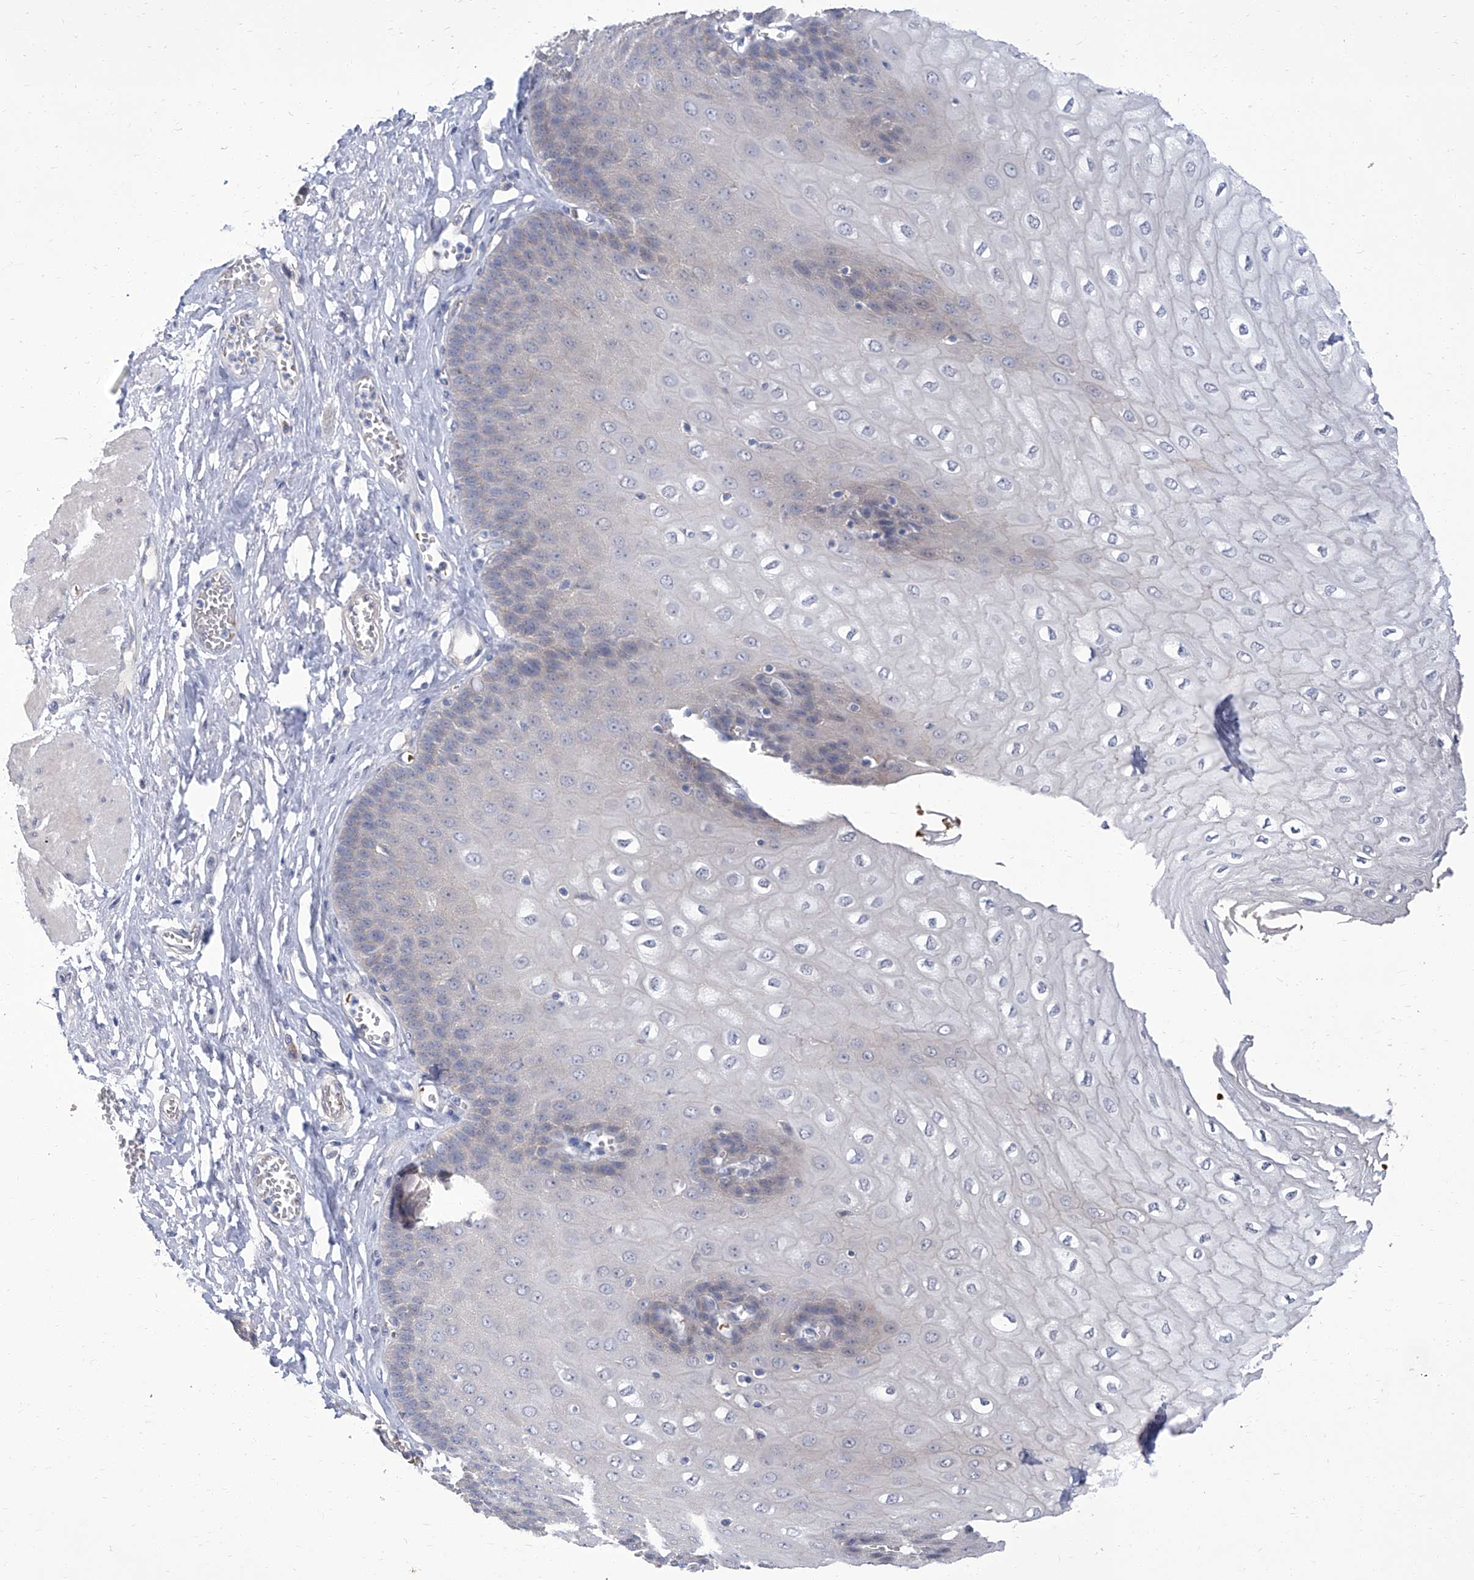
{"staining": {"intensity": "moderate", "quantity": "25%-75%", "location": "cytoplasmic/membranous"}, "tissue": "esophagus", "cell_type": "Squamous epithelial cells", "image_type": "normal", "snomed": [{"axis": "morphology", "description": "Normal tissue, NOS"}, {"axis": "topography", "description": "Esophagus"}], "caption": "This is a micrograph of immunohistochemistry (IHC) staining of unremarkable esophagus, which shows moderate expression in the cytoplasmic/membranous of squamous epithelial cells.", "gene": "PARD3", "patient": {"sex": "male", "age": 60}}